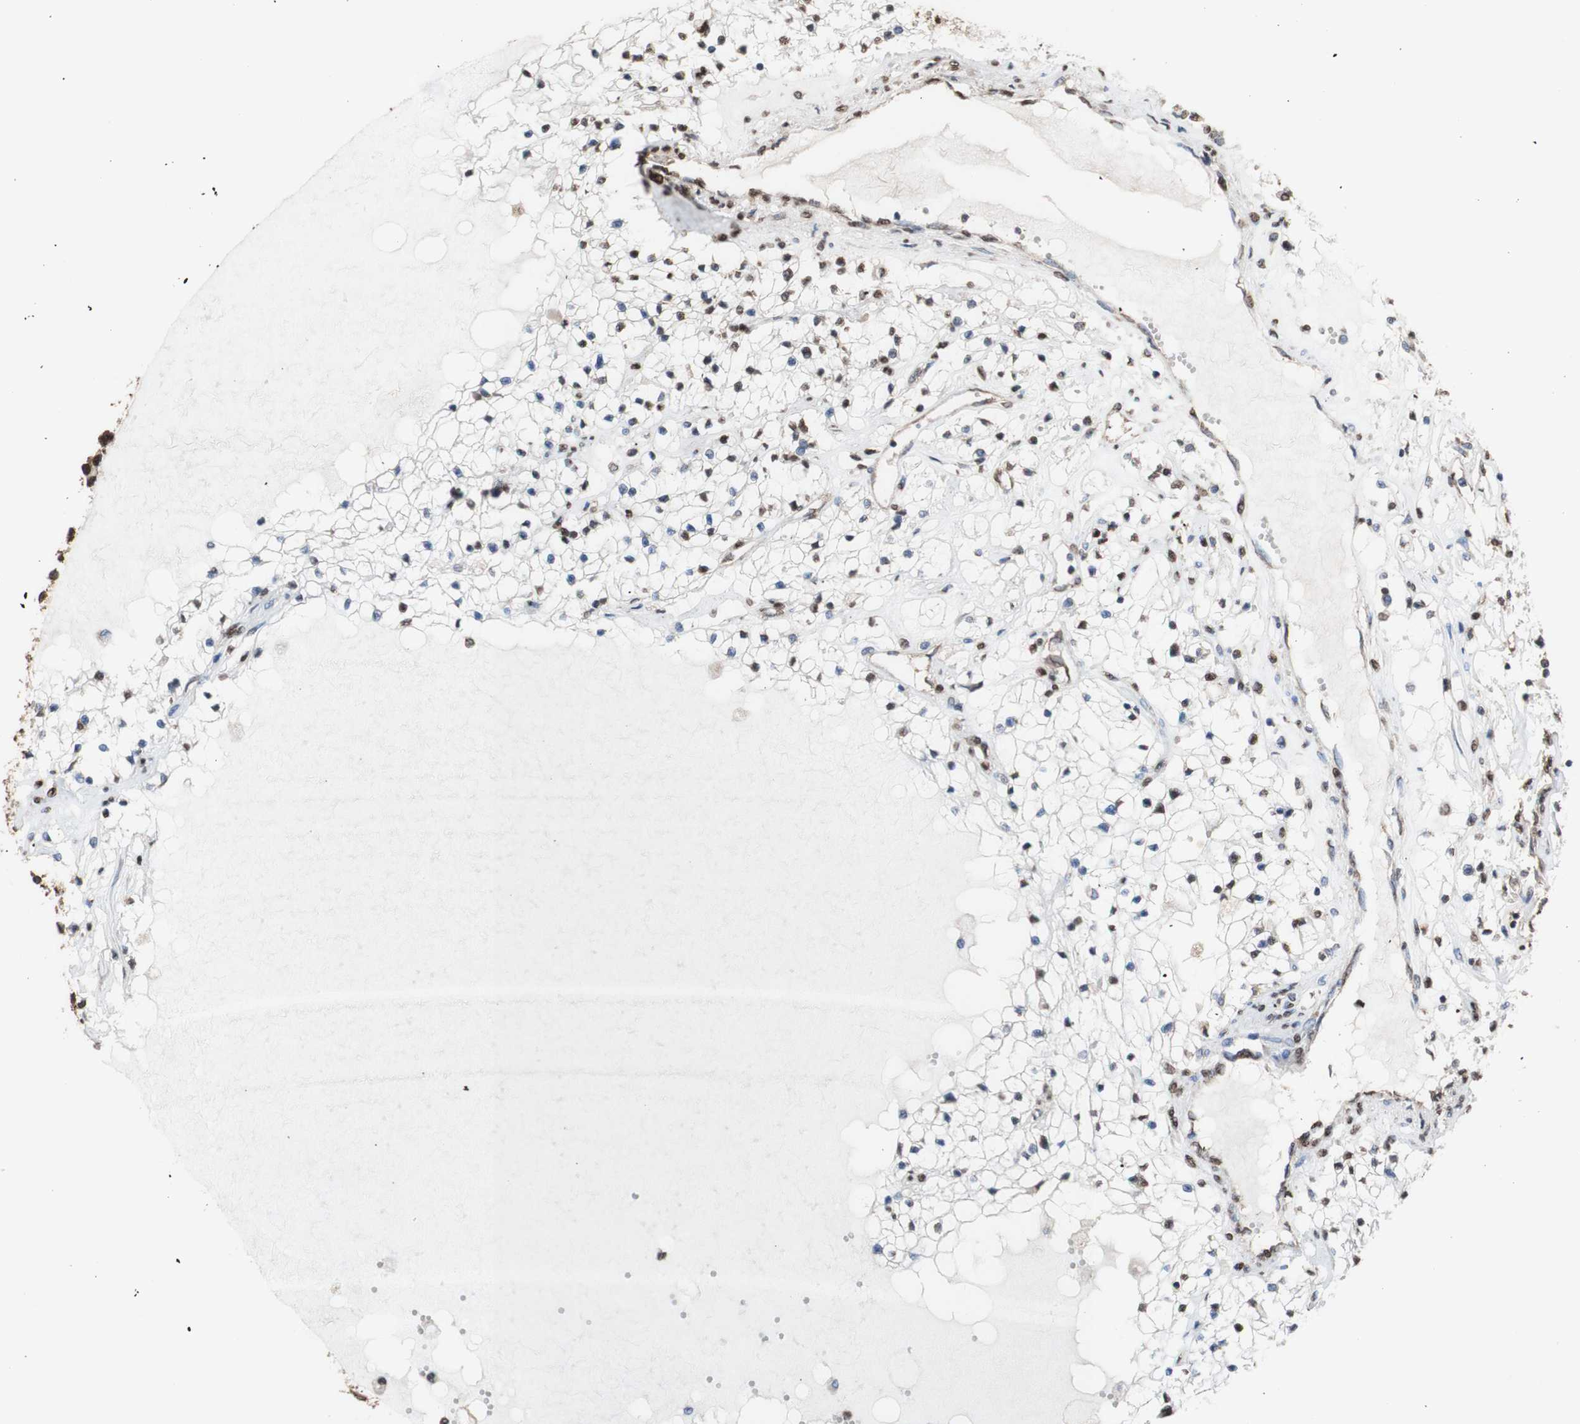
{"staining": {"intensity": "moderate", "quantity": "25%-75%", "location": "cytoplasmic/membranous,nuclear"}, "tissue": "renal cancer", "cell_type": "Tumor cells", "image_type": "cancer", "snomed": [{"axis": "morphology", "description": "Adenocarcinoma, NOS"}, {"axis": "topography", "description": "Kidney"}], "caption": "Tumor cells display medium levels of moderate cytoplasmic/membranous and nuclear expression in approximately 25%-75% of cells in renal cancer.", "gene": "PIDD1", "patient": {"sex": "male", "age": 68}}